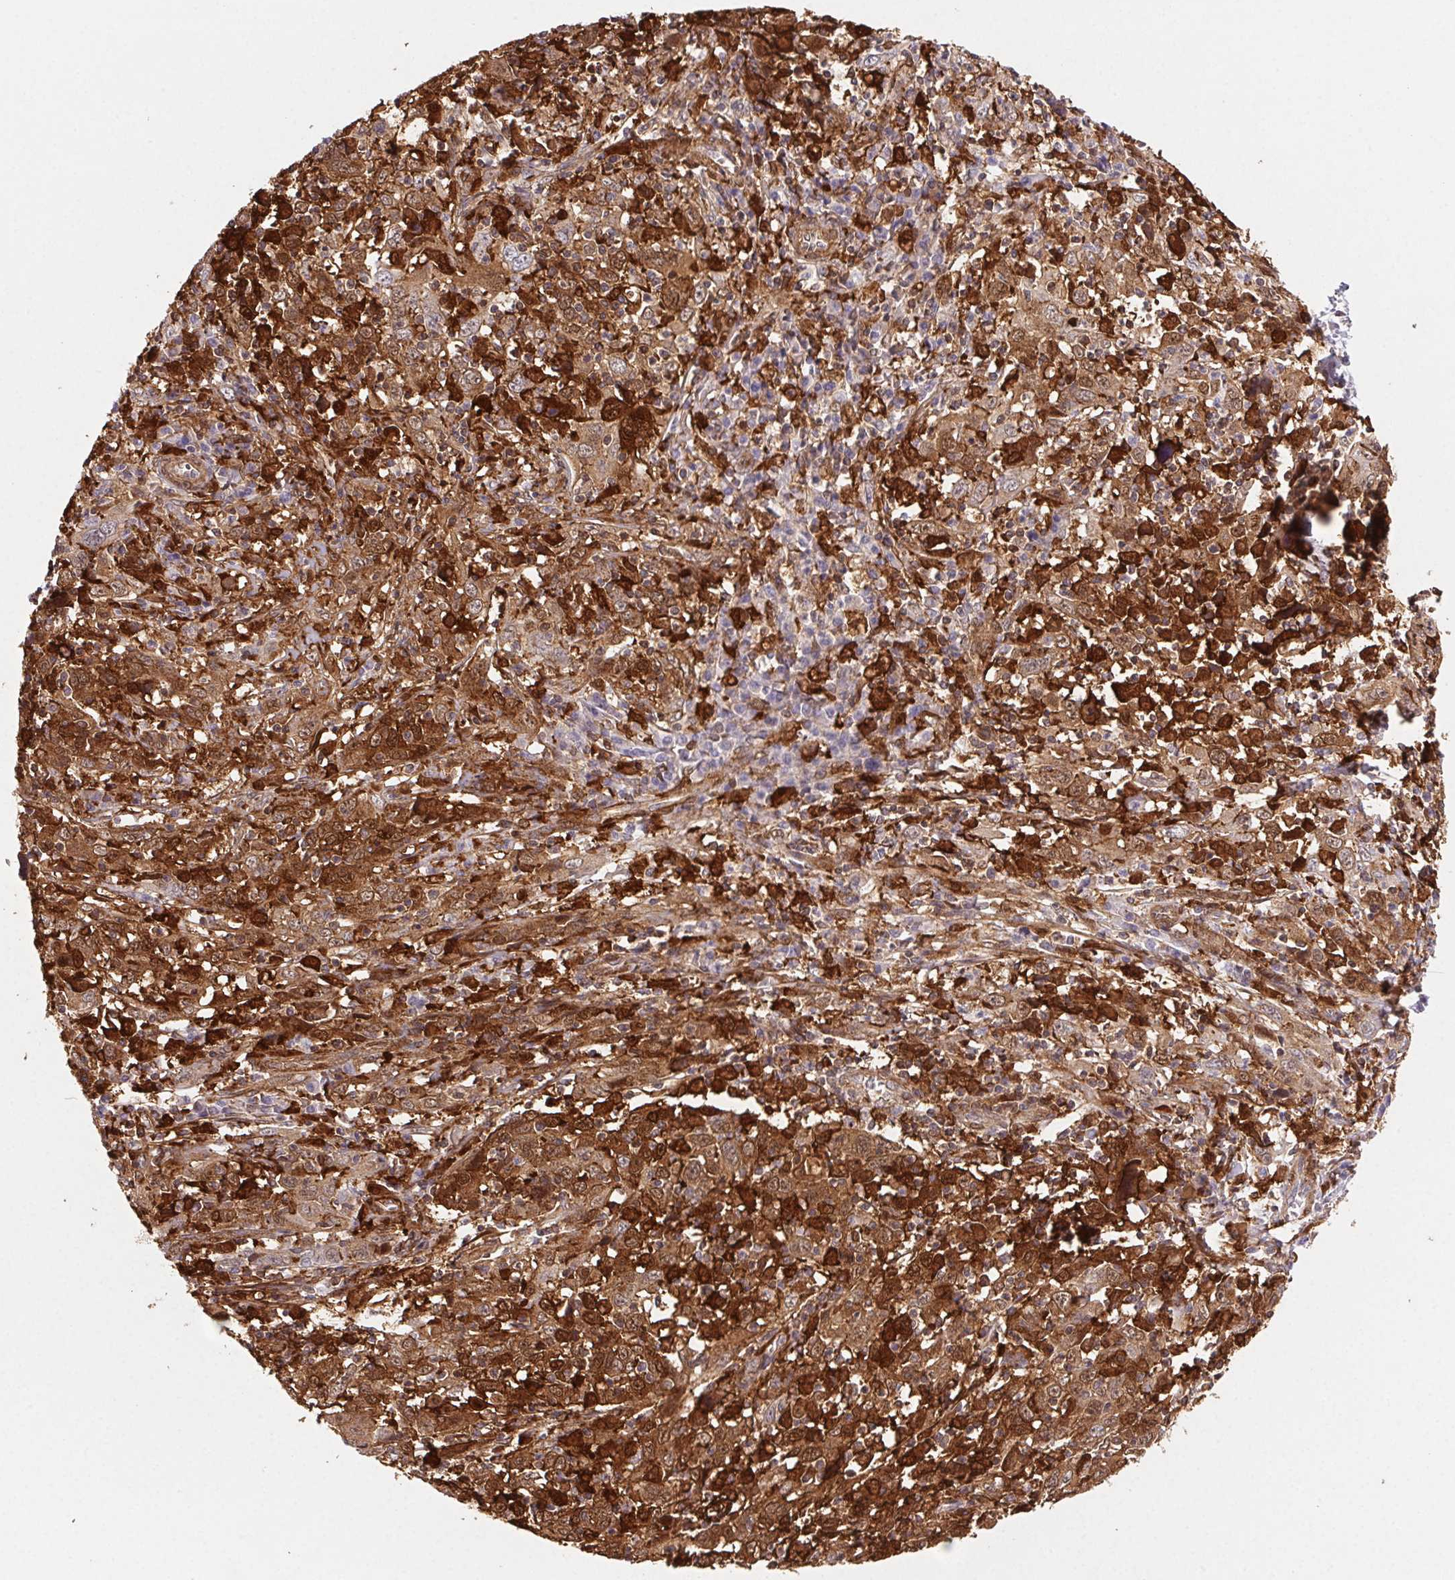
{"staining": {"intensity": "strong", "quantity": ">75%", "location": "cytoplasmic/membranous"}, "tissue": "cervical cancer", "cell_type": "Tumor cells", "image_type": "cancer", "snomed": [{"axis": "morphology", "description": "Squamous cell carcinoma, NOS"}, {"axis": "topography", "description": "Cervix"}], "caption": "Protein expression analysis of cervical cancer (squamous cell carcinoma) shows strong cytoplasmic/membranous staining in about >75% of tumor cells.", "gene": "GBP1", "patient": {"sex": "female", "age": 46}}